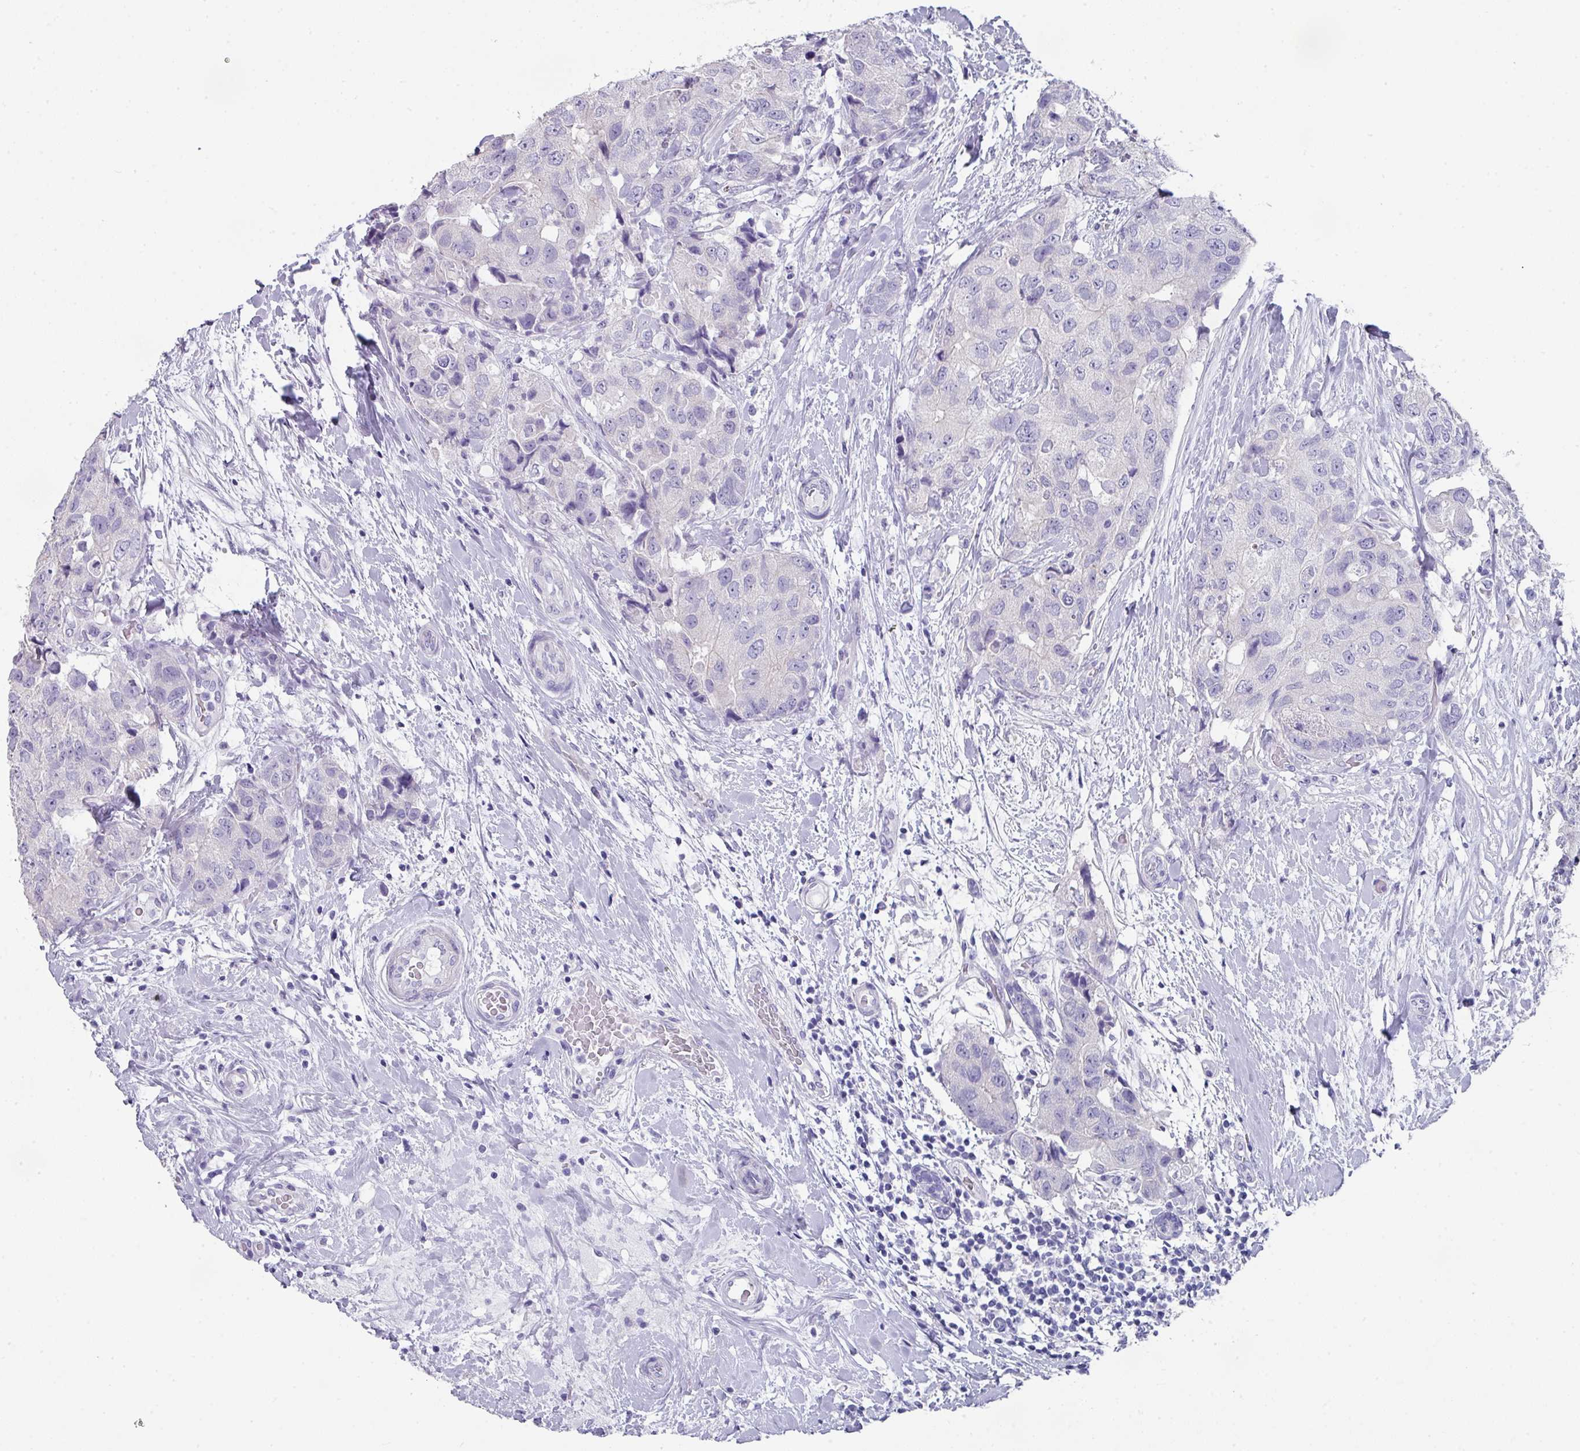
{"staining": {"intensity": "negative", "quantity": "none", "location": "none"}, "tissue": "breast cancer", "cell_type": "Tumor cells", "image_type": "cancer", "snomed": [{"axis": "morphology", "description": "Duct carcinoma"}, {"axis": "topography", "description": "Breast"}], "caption": "Immunohistochemistry micrograph of neoplastic tissue: breast cancer (invasive ductal carcinoma) stained with DAB (3,3'-diaminobenzidine) shows no significant protein positivity in tumor cells.", "gene": "PEX10", "patient": {"sex": "female", "age": 62}}